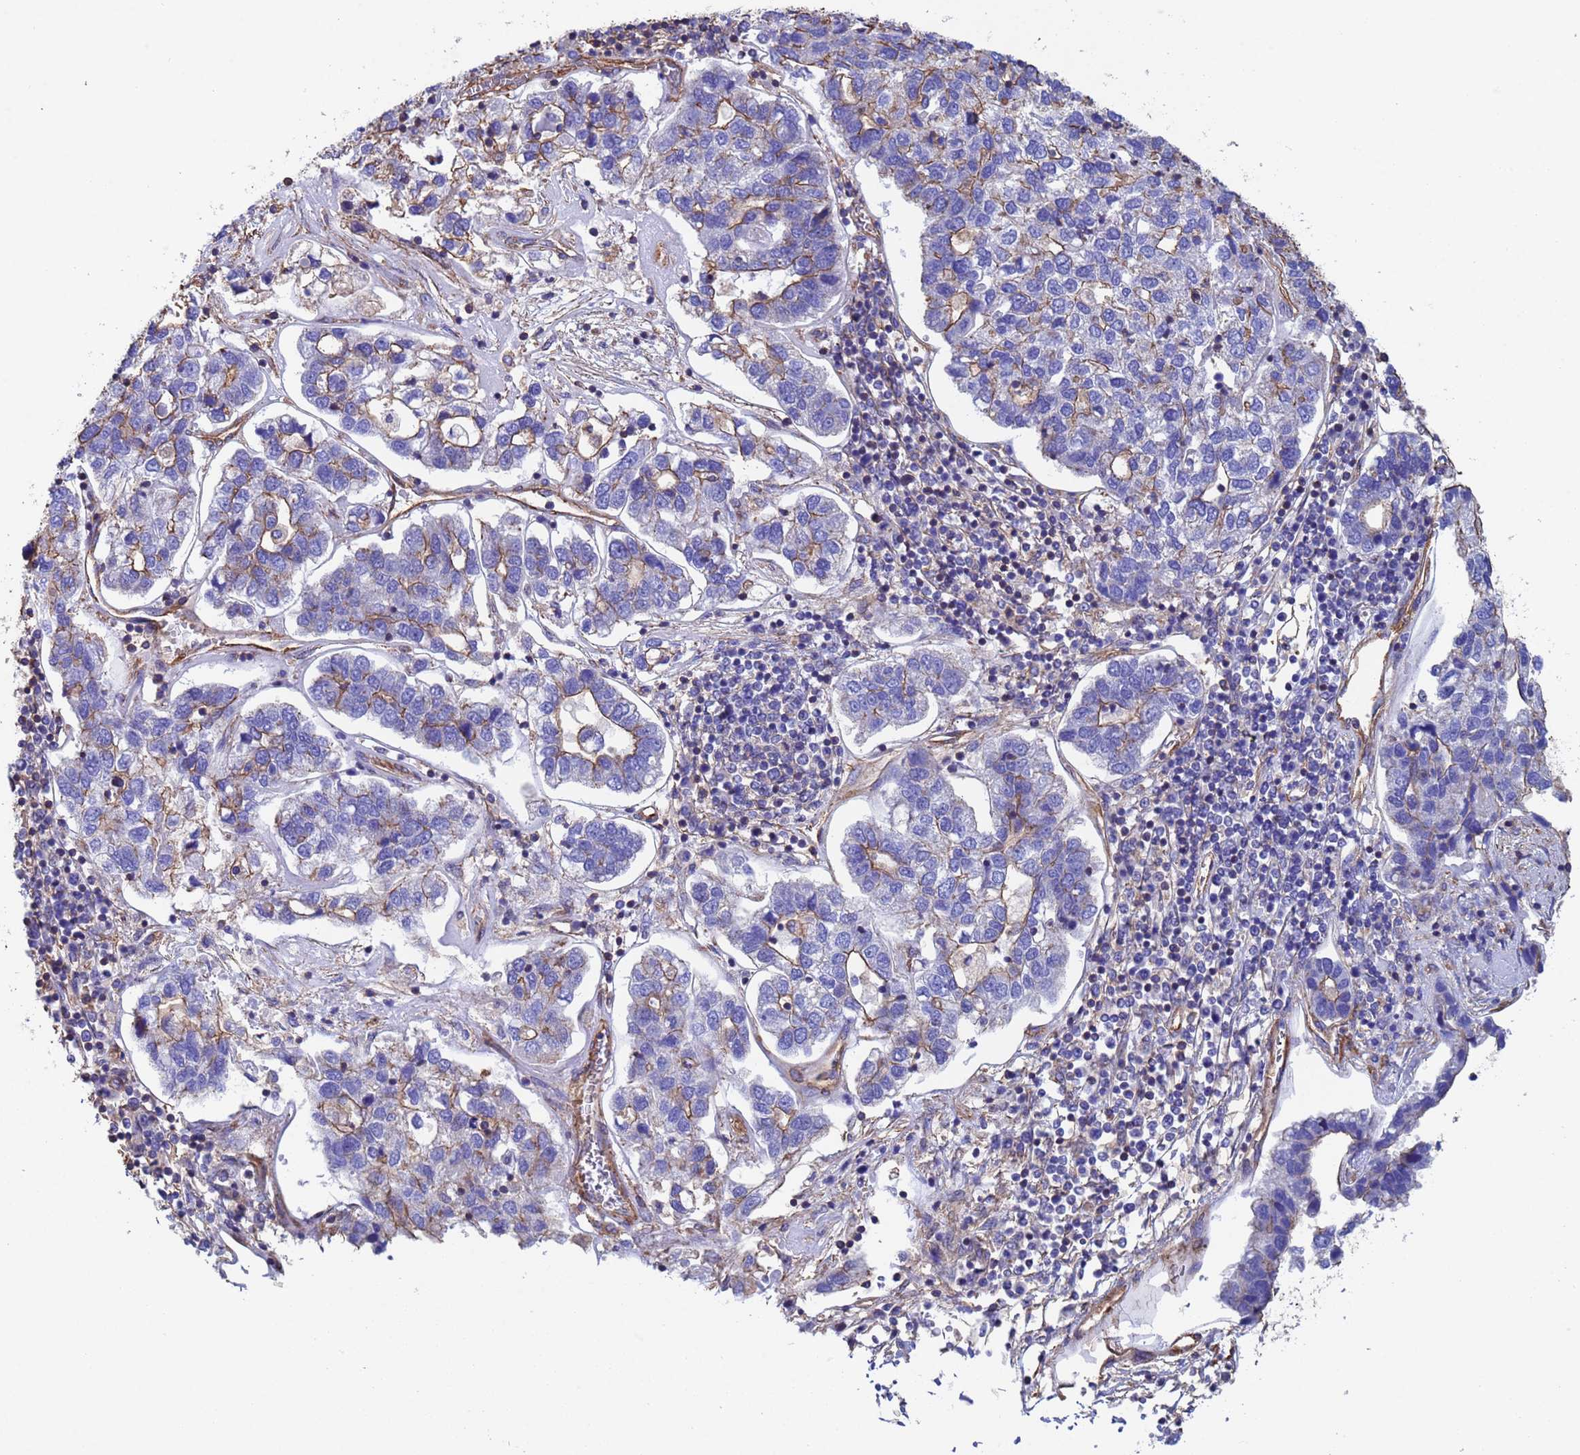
{"staining": {"intensity": "moderate", "quantity": "<25%", "location": "cytoplasmic/membranous"}, "tissue": "pancreatic cancer", "cell_type": "Tumor cells", "image_type": "cancer", "snomed": [{"axis": "morphology", "description": "Adenocarcinoma, NOS"}, {"axis": "topography", "description": "Pancreas"}], "caption": "This is an image of immunohistochemistry (IHC) staining of pancreatic cancer (adenocarcinoma), which shows moderate expression in the cytoplasmic/membranous of tumor cells.", "gene": "MYL12A", "patient": {"sex": "female", "age": 61}}